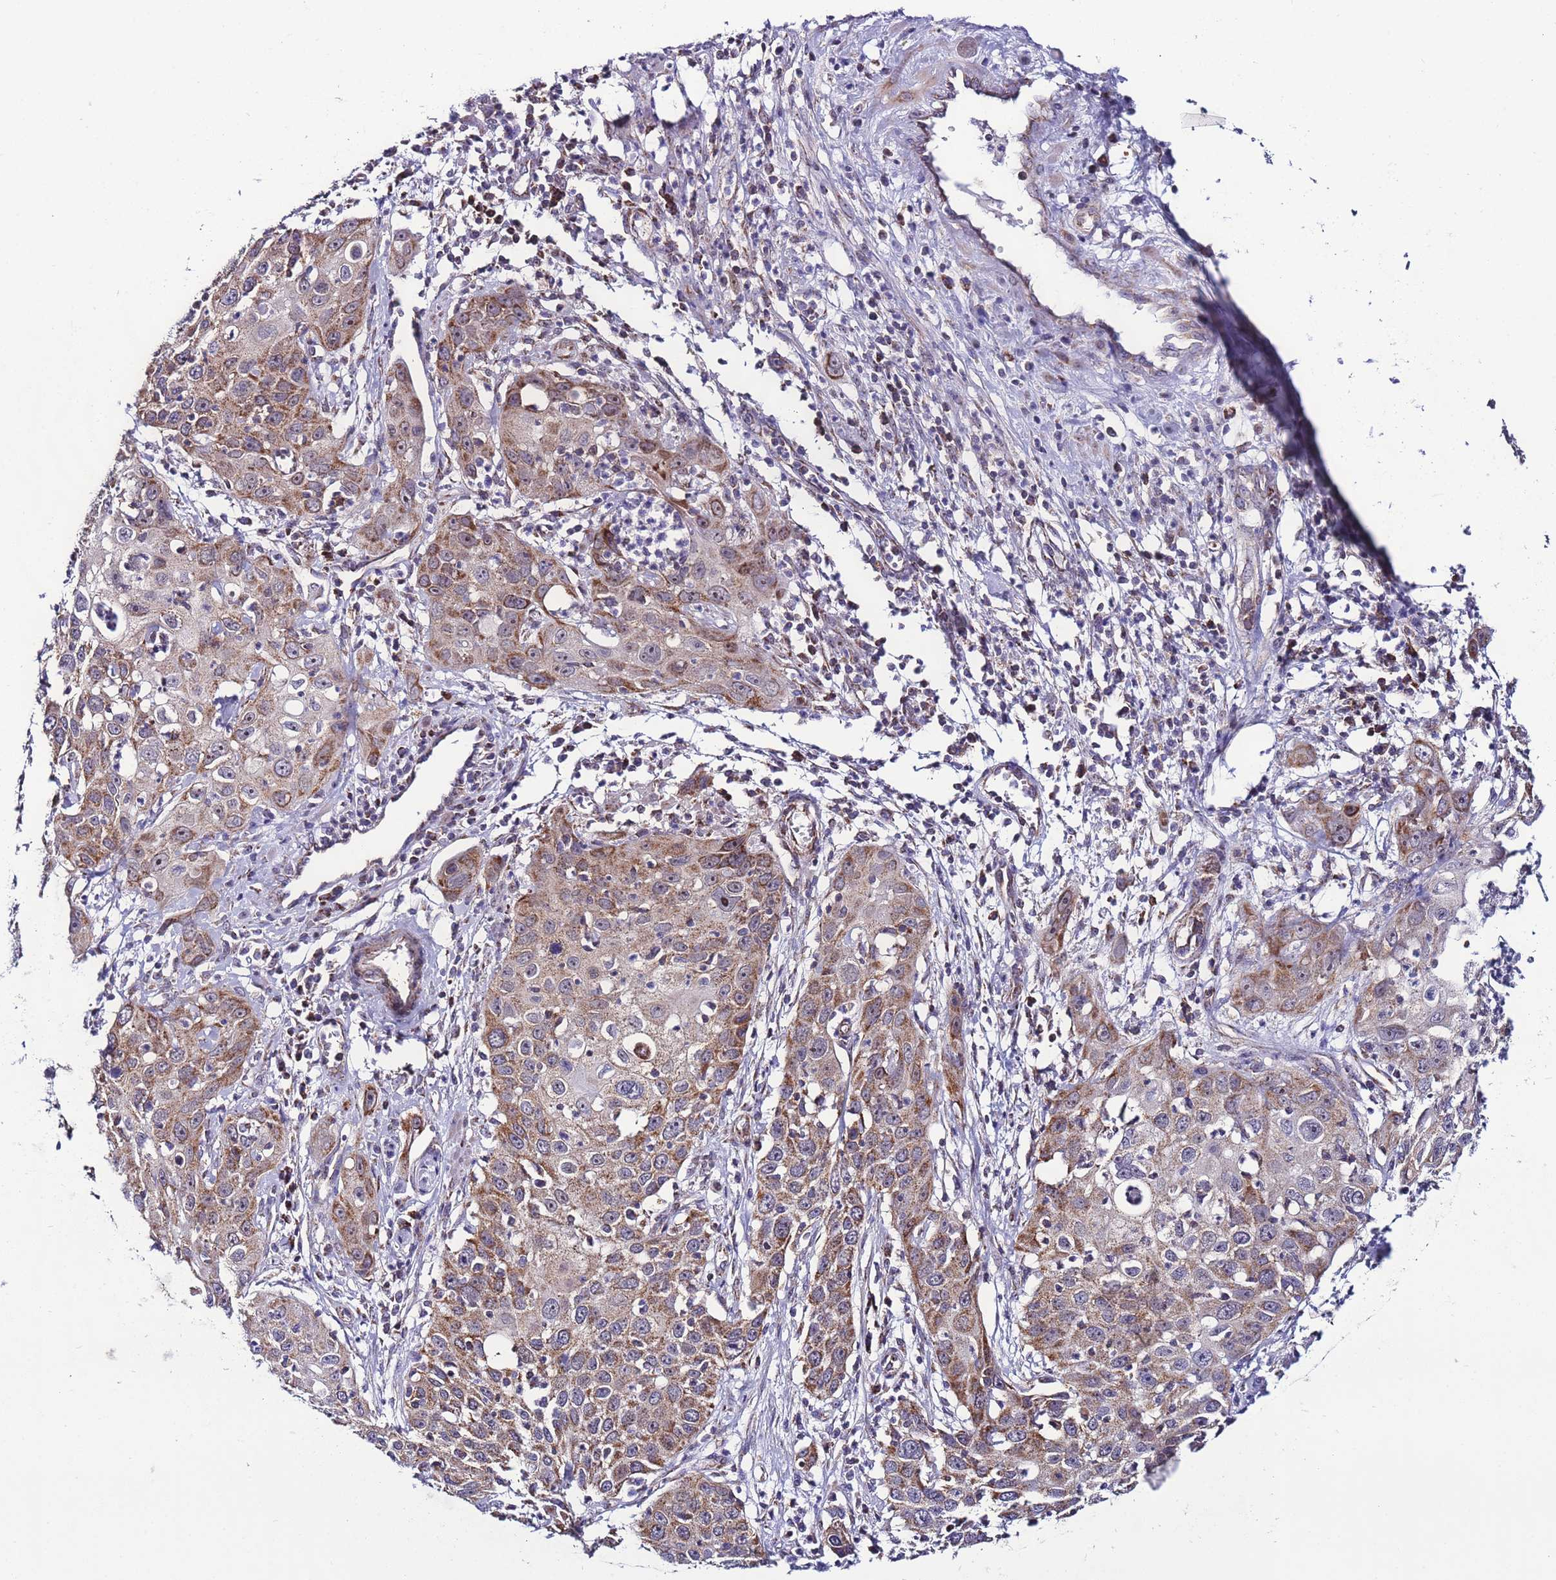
{"staining": {"intensity": "moderate", "quantity": "25%-75%", "location": "cytoplasmic/membranous"}, "tissue": "cervical cancer", "cell_type": "Tumor cells", "image_type": "cancer", "snomed": [{"axis": "morphology", "description": "Squamous cell carcinoma, NOS"}, {"axis": "topography", "description": "Cervix"}], "caption": "Protein analysis of squamous cell carcinoma (cervical) tissue reveals moderate cytoplasmic/membranous positivity in approximately 25%-75% of tumor cells.", "gene": "UEVLD", "patient": {"sex": "female", "age": 36}}